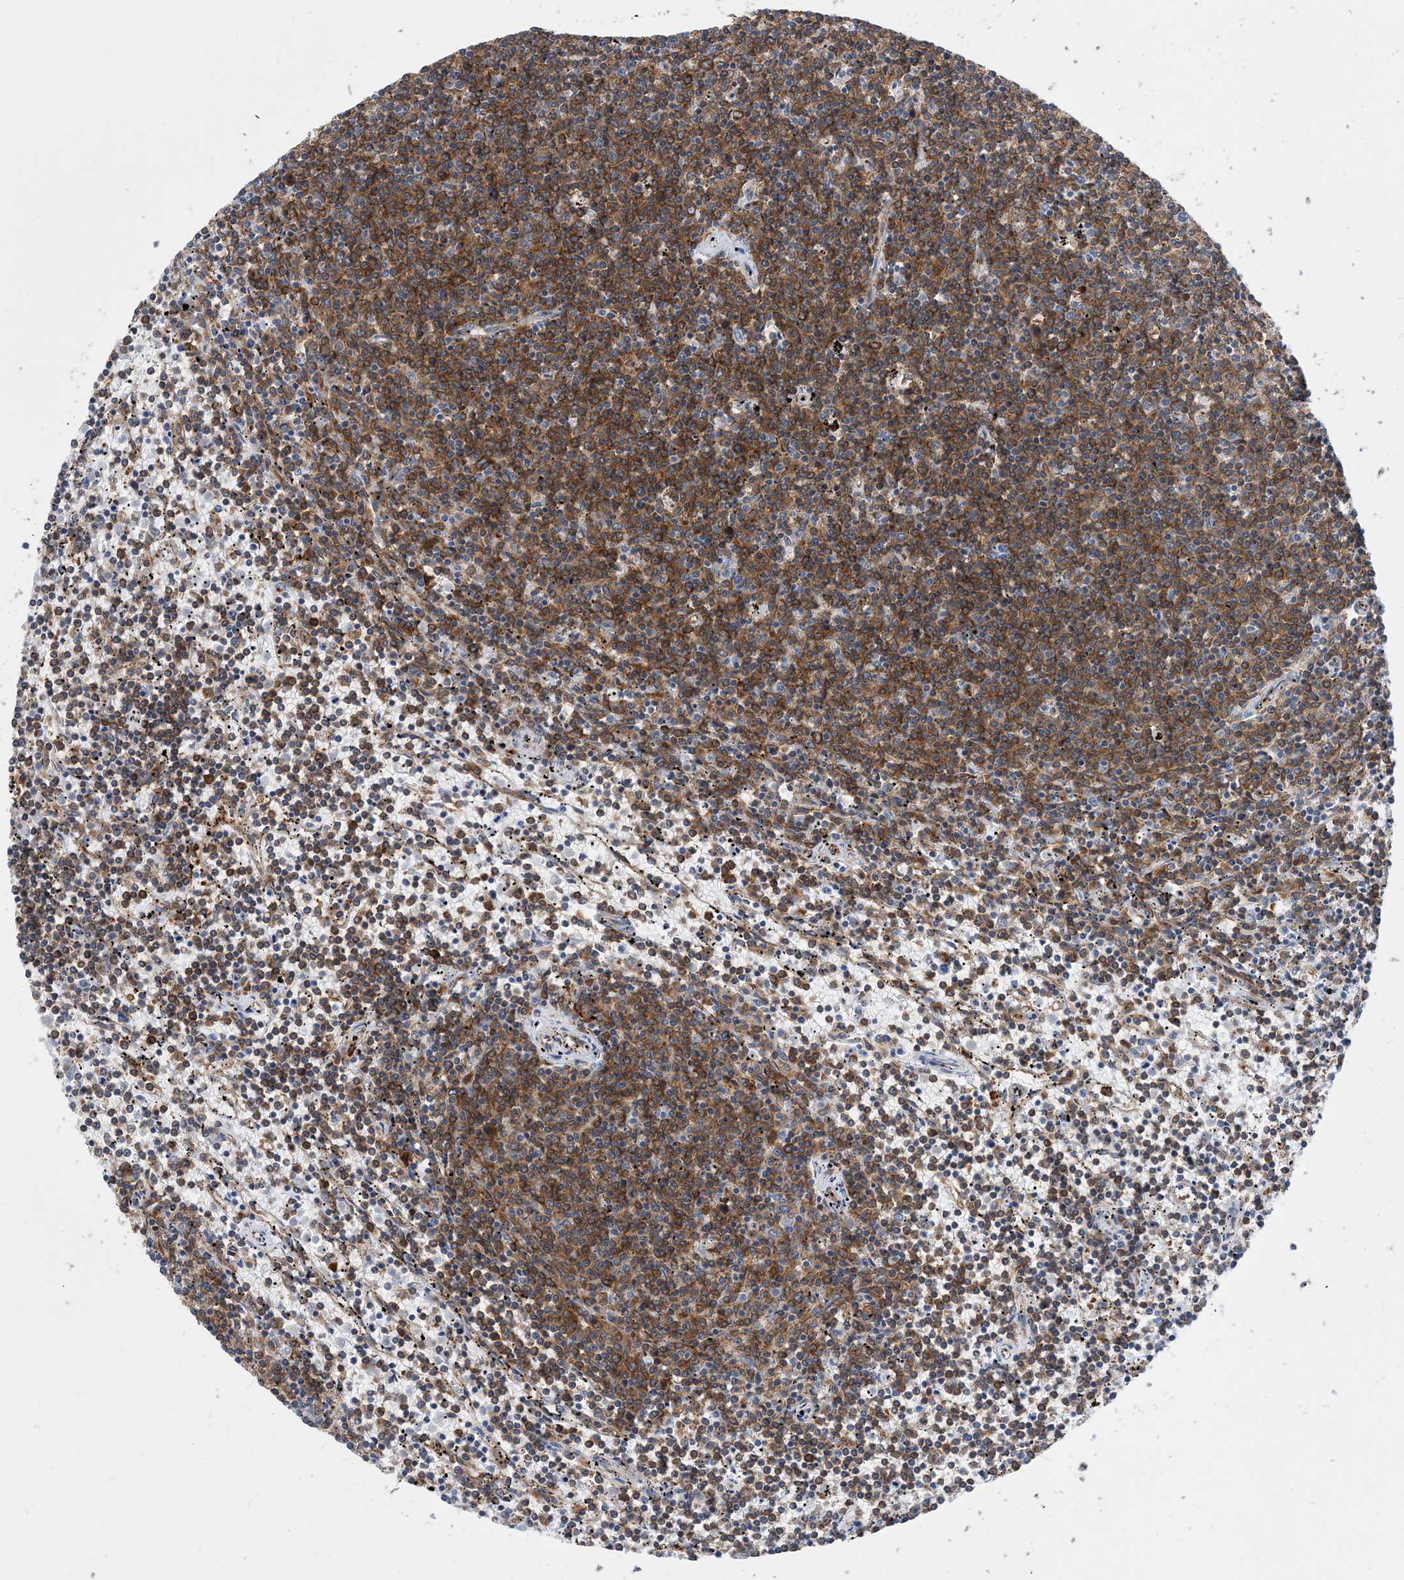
{"staining": {"intensity": "moderate", "quantity": "25%-75%", "location": "cytoplasmic/membranous"}, "tissue": "lymphoma", "cell_type": "Tumor cells", "image_type": "cancer", "snomed": [{"axis": "morphology", "description": "Malignant lymphoma, non-Hodgkin's type, Low grade"}, {"axis": "topography", "description": "Spleen"}], "caption": "The micrograph displays a brown stain indicating the presence of a protein in the cytoplasmic/membranous of tumor cells in lymphoma.", "gene": "DYNC1LI1", "patient": {"sex": "female", "age": 50}}